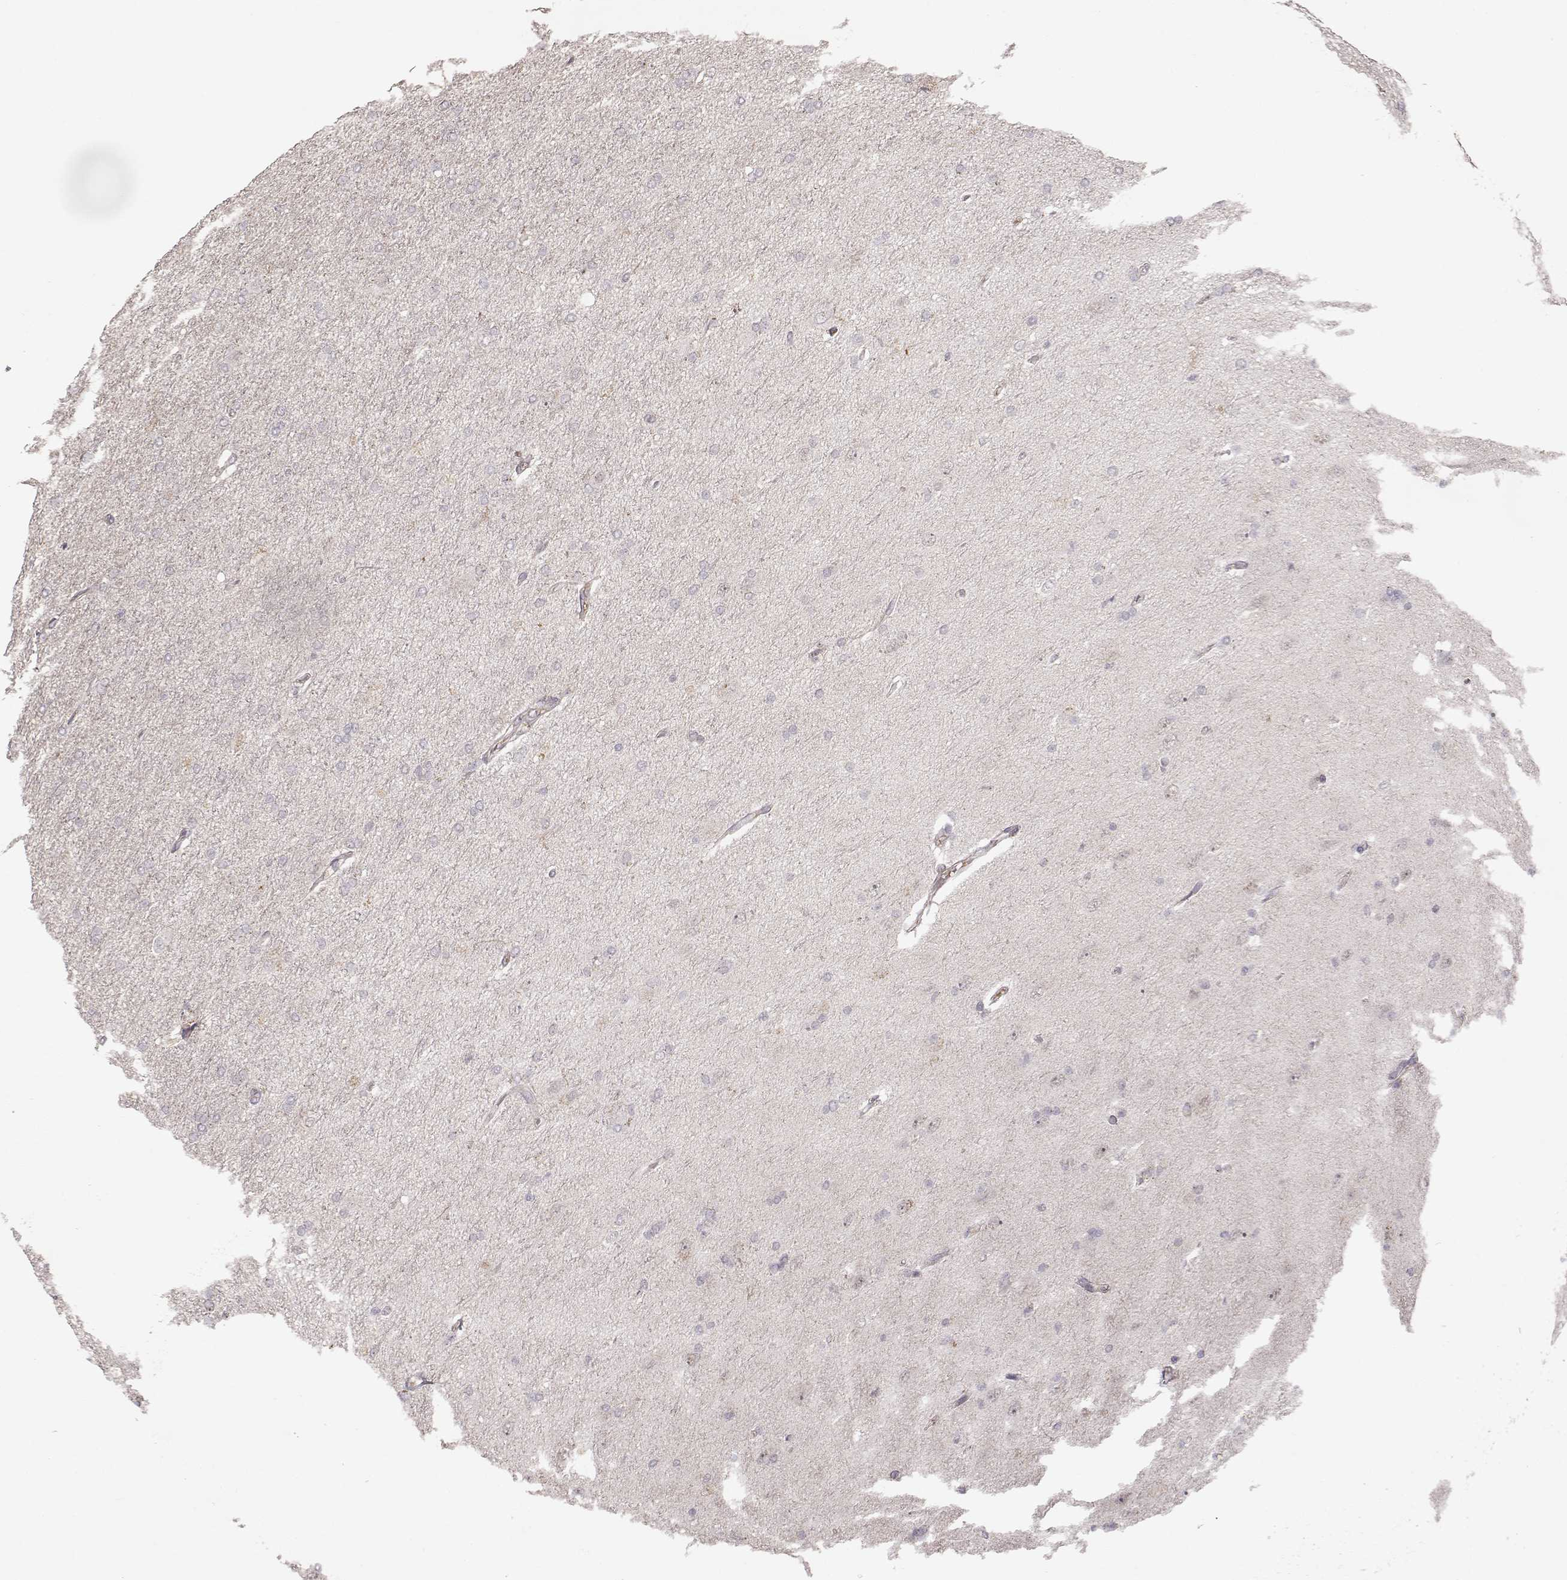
{"staining": {"intensity": "negative", "quantity": "none", "location": "none"}, "tissue": "glioma", "cell_type": "Tumor cells", "image_type": "cancer", "snomed": [{"axis": "morphology", "description": "Glioma, malignant, High grade"}, {"axis": "topography", "description": "Cerebral cortex"}], "caption": "Tumor cells are negative for protein expression in human glioma.", "gene": "PNMT", "patient": {"sex": "male", "age": 70}}